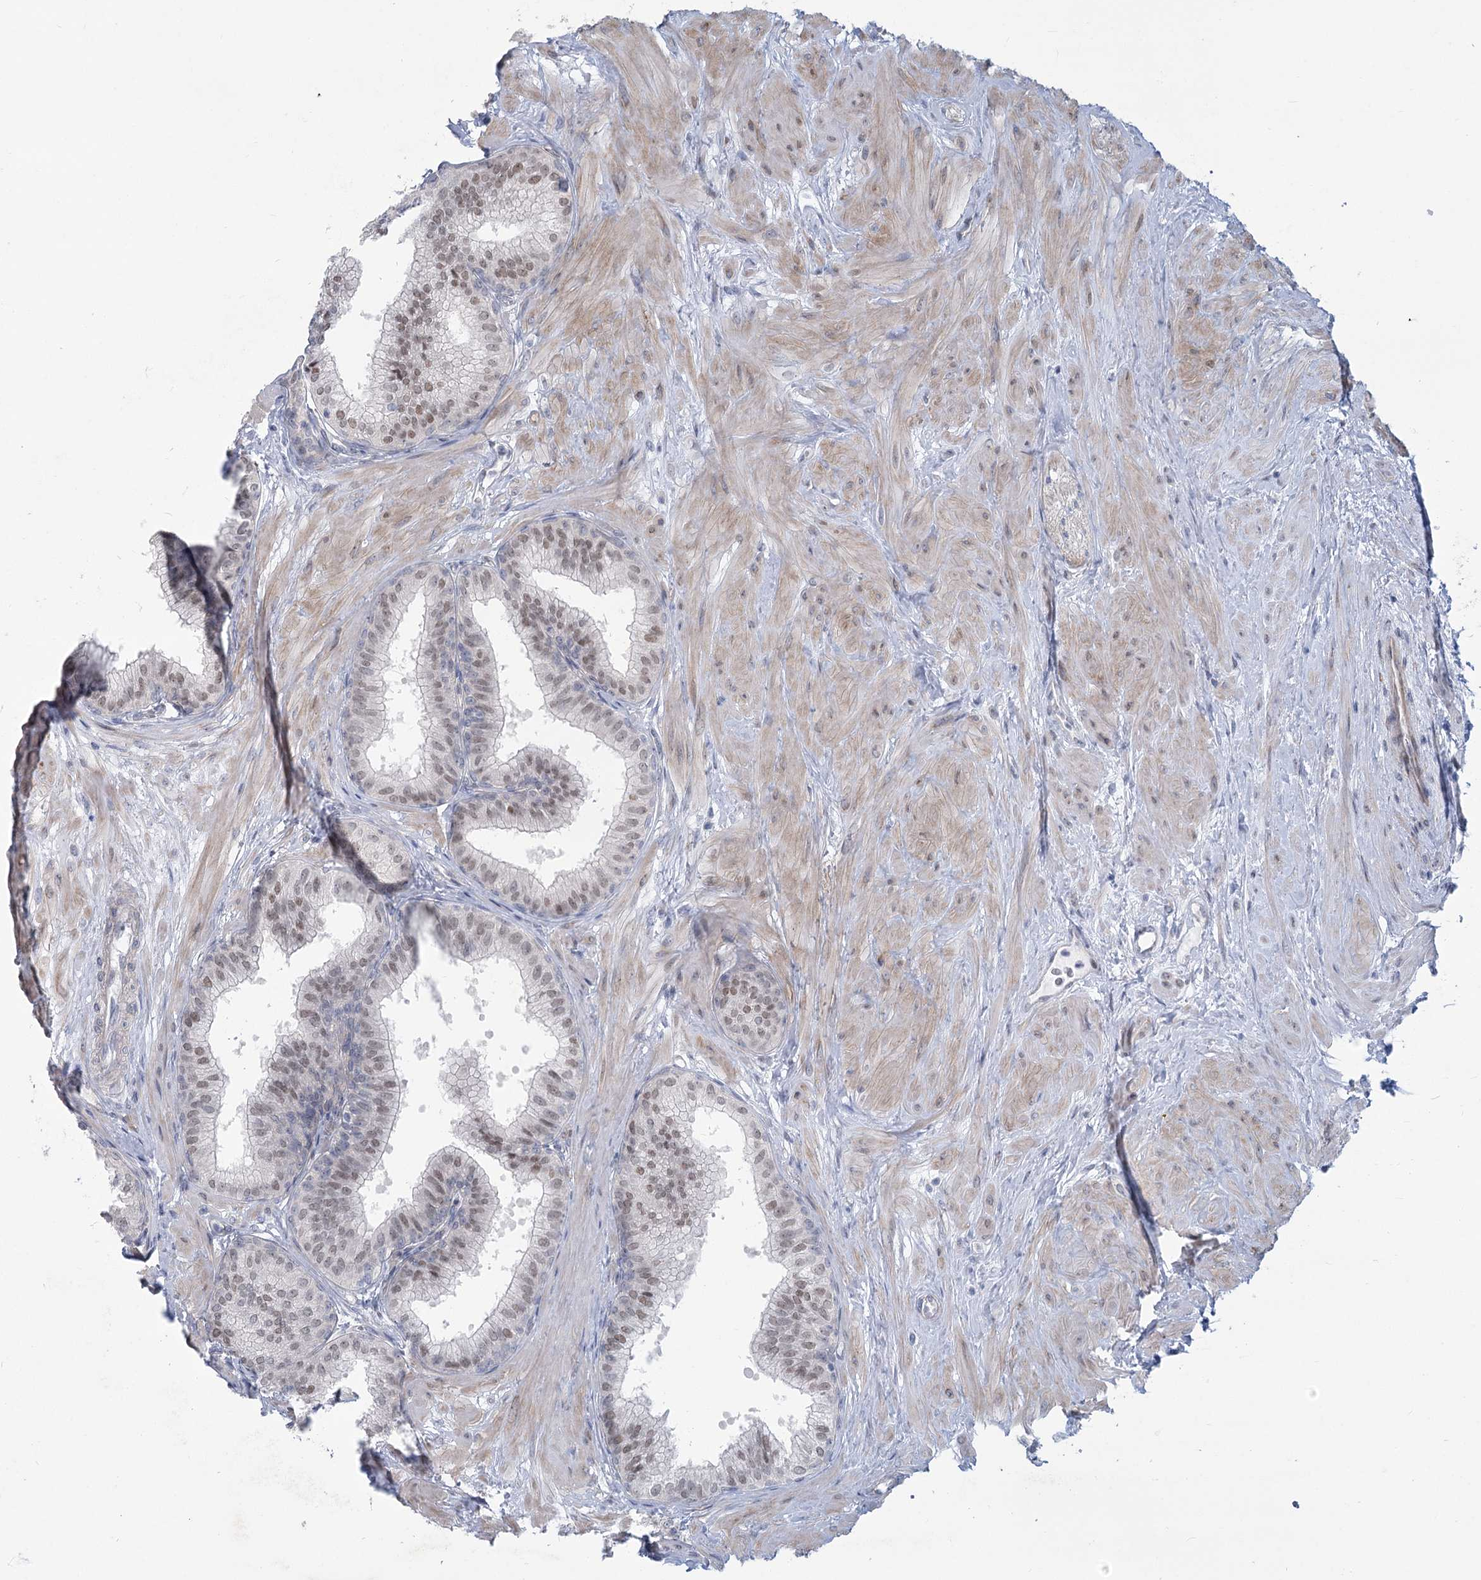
{"staining": {"intensity": "weak", "quantity": "25%-75%", "location": "nuclear"}, "tissue": "prostate", "cell_type": "Glandular cells", "image_type": "normal", "snomed": [{"axis": "morphology", "description": "Normal tissue, NOS"}, {"axis": "topography", "description": "Prostate"}], "caption": "The photomicrograph demonstrates staining of normal prostate, revealing weak nuclear protein expression (brown color) within glandular cells.", "gene": "ABITRAM", "patient": {"sex": "male", "age": 60}}